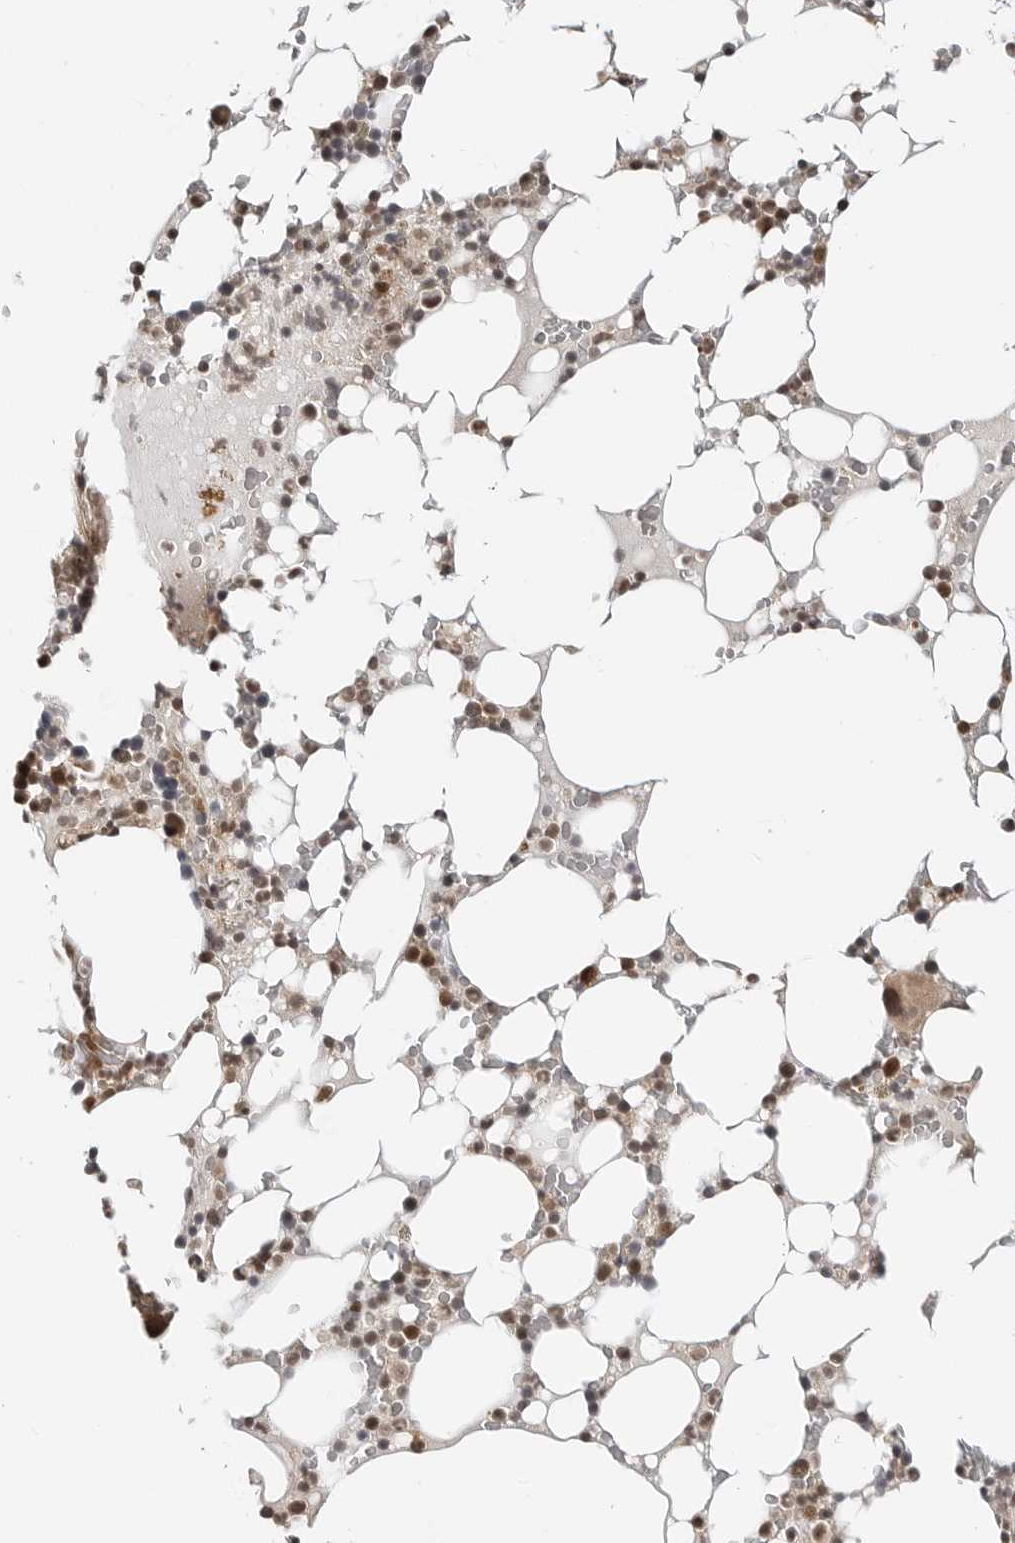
{"staining": {"intensity": "strong", "quantity": "25%-75%", "location": "nuclear"}, "tissue": "bone marrow", "cell_type": "Hematopoietic cells", "image_type": "normal", "snomed": [{"axis": "morphology", "description": "Normal tissue, NOS"}, {"axis": "topography", "description": "Bone marrow"}], "caption": "Immunohistochemical staining of unremarkable bone marrow shows high levels of strong nuclear staining in approximately 25%-75% of hematopoietic cells.", "gene": "C8orf33", "patient": {"sex": "male", "age": 58}}